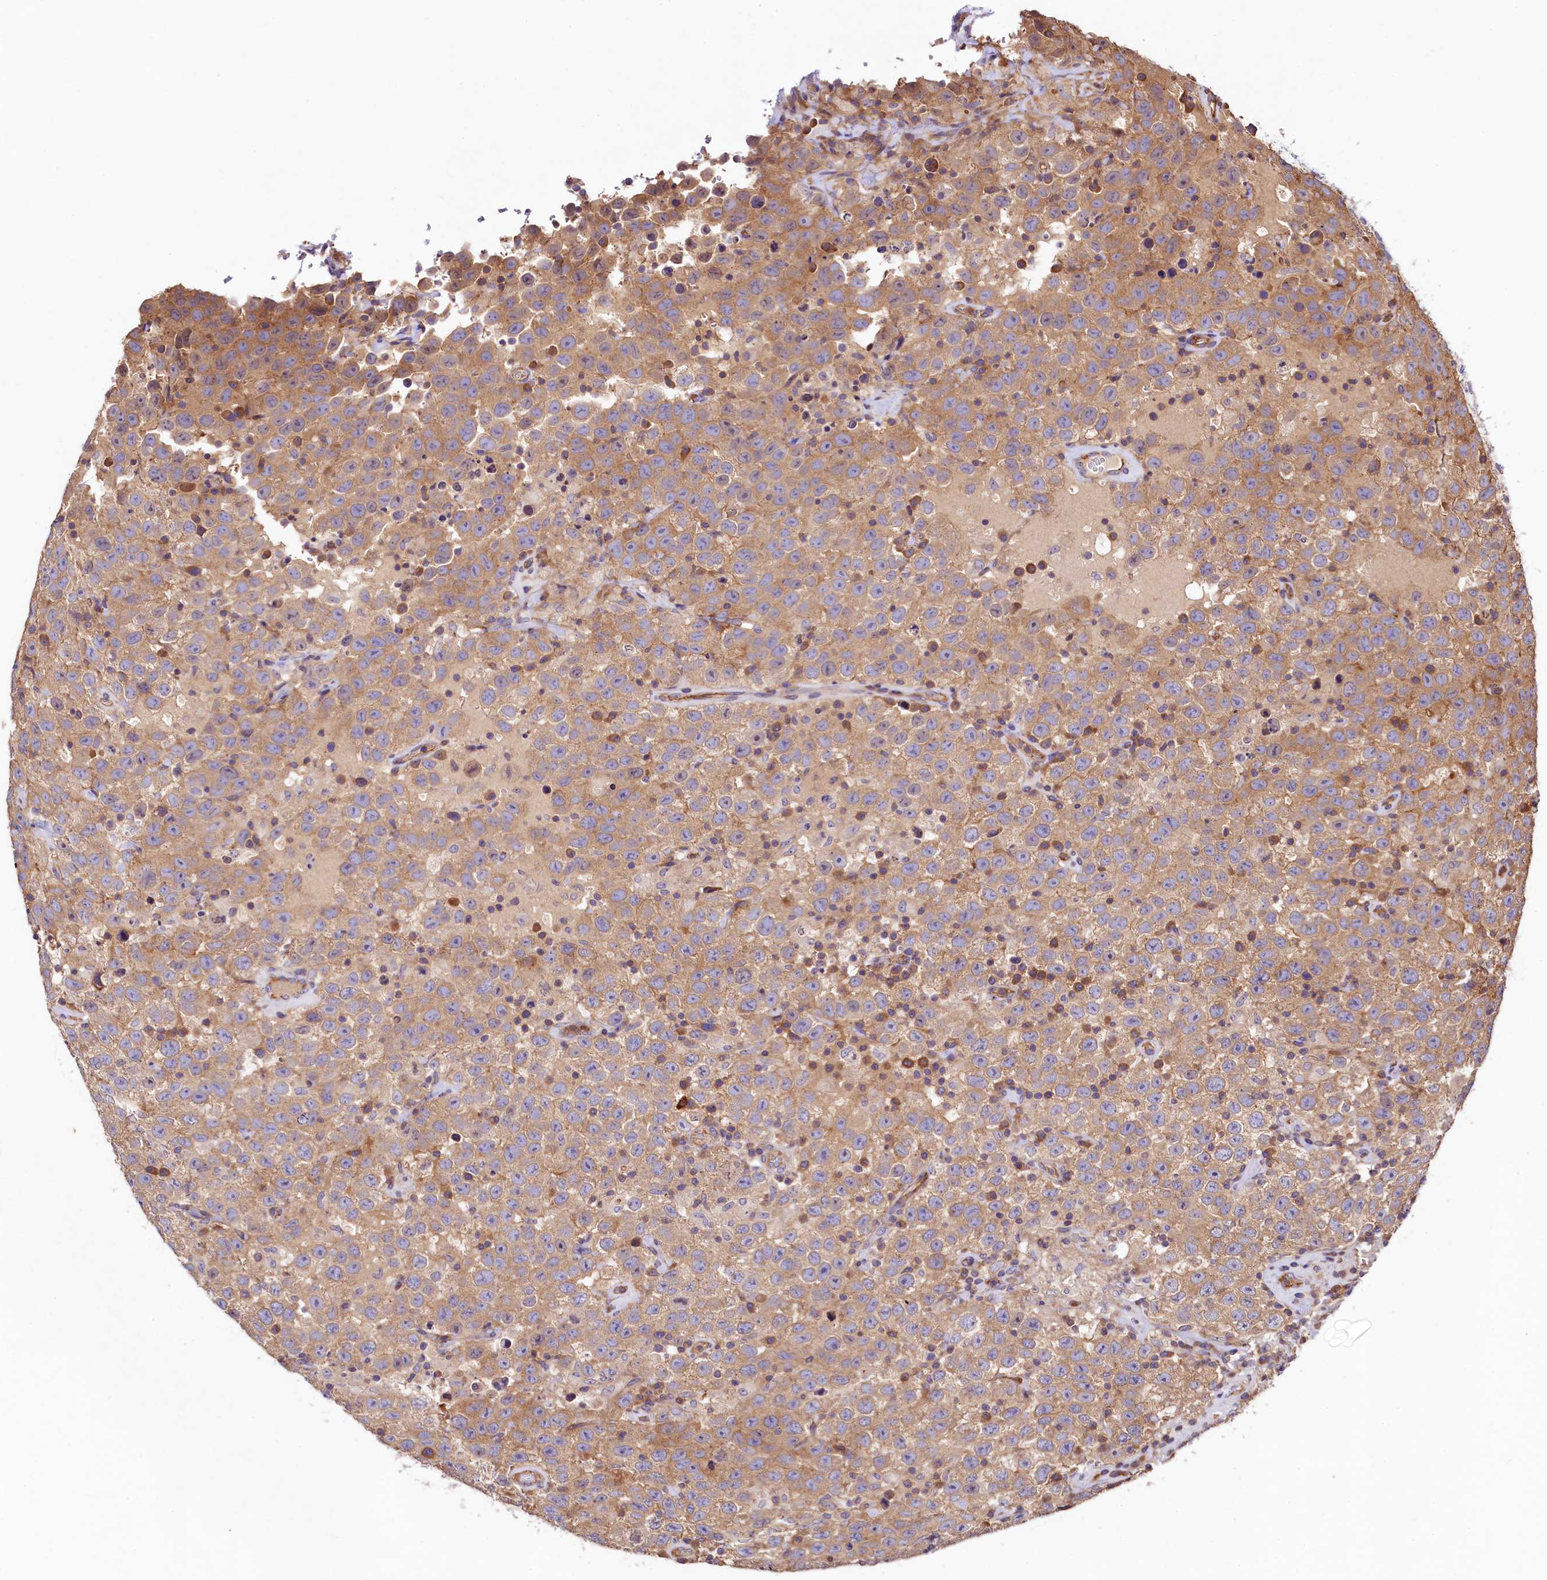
{"staining": {"intensity": "moderate", "quantity": ">75%", "location": "cytoplasmic/membranous"}, "tissue": "testis cancer", "cell_type": "Tumor cells", "image_type": "cancer", "snomed": [{"axis": "morphology", "description": "Seminoma, NOS"}, {"axis": "topography", "description": "Testis"}], "caption": "A brown stain shows moderate cytoplasmic/membranous positivity of a protein in human testis seminoma tumor cells.", "gene": "KLHDC4", "patient": {"sex": "male", "age": 41}}